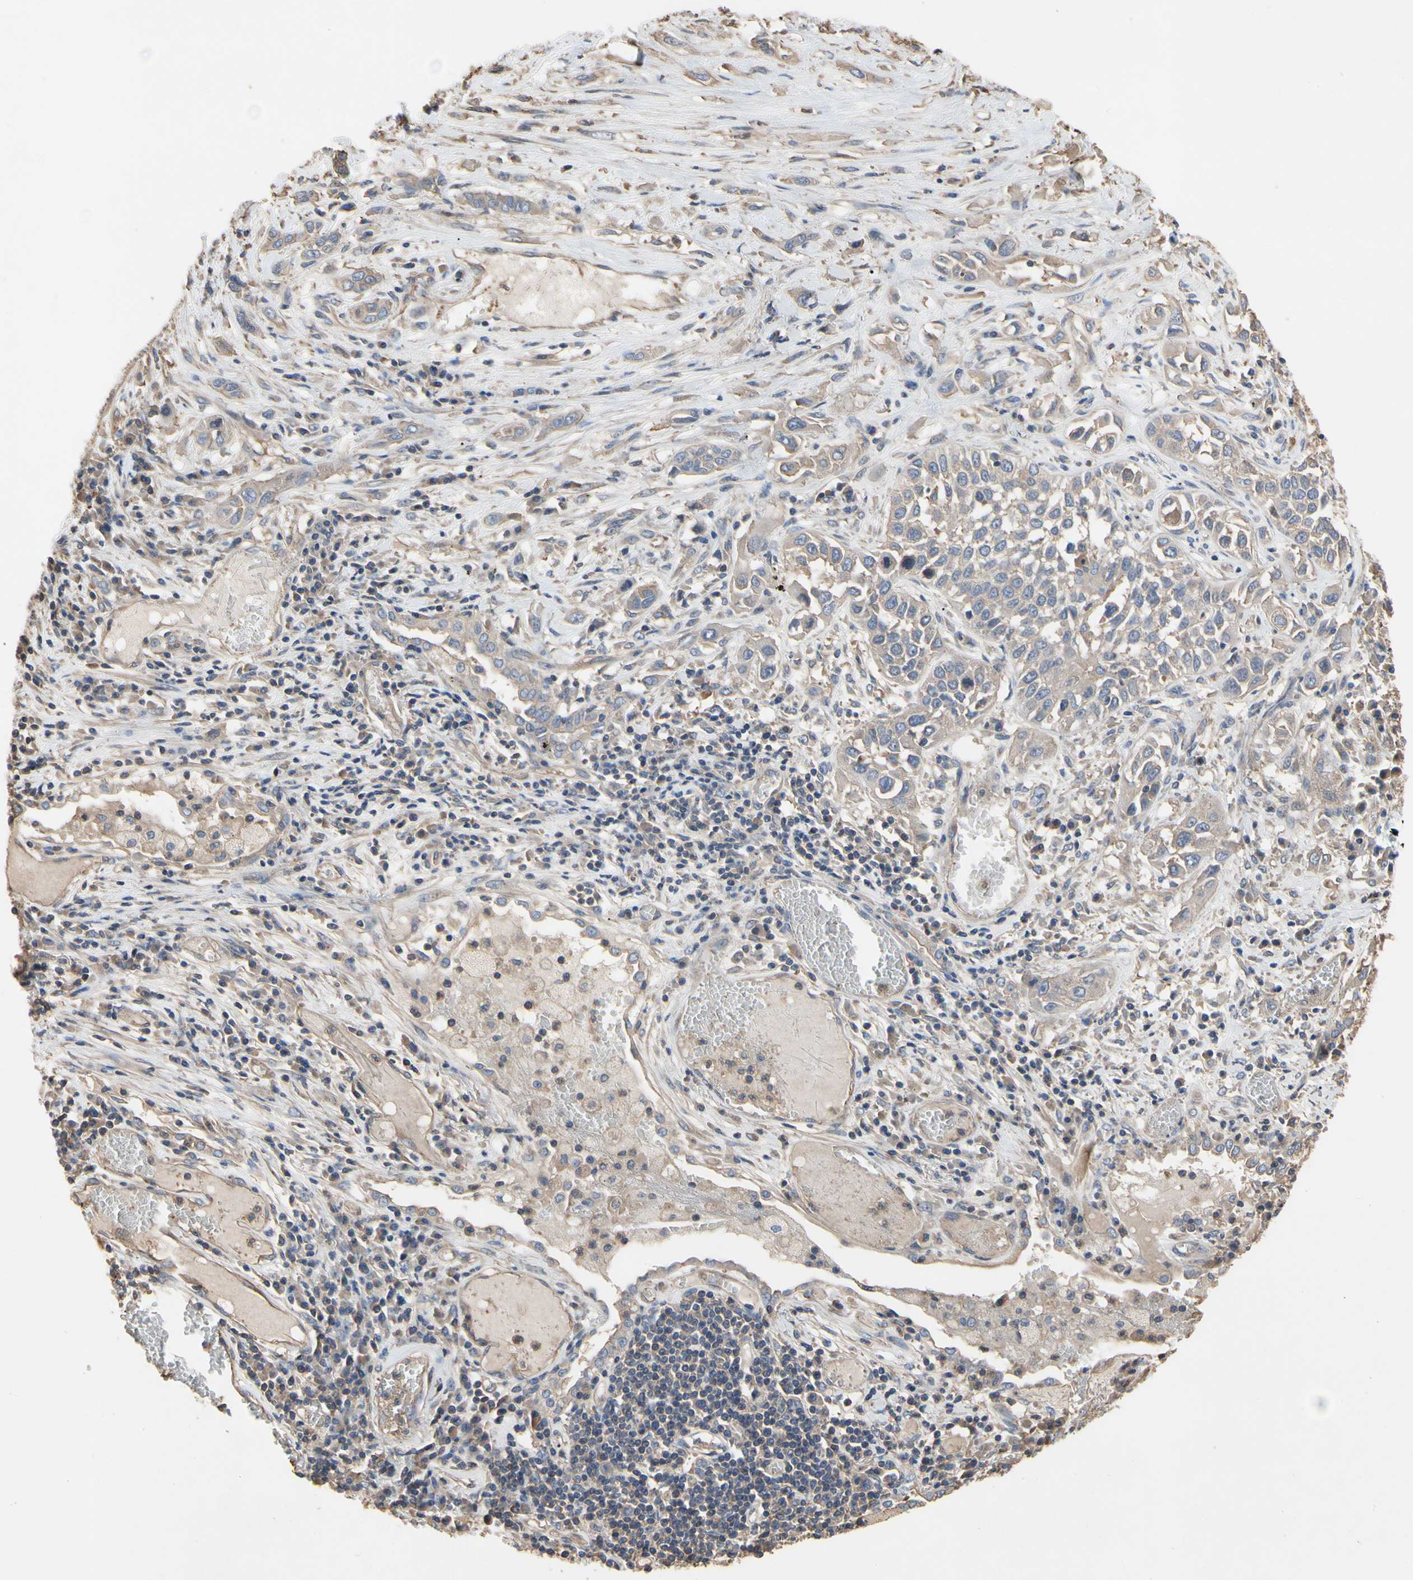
{"staining": {"intensity": "weak", "quantity": ">75%", "location": "cytoplasmic/membranous"}, "tissue": "lung cancer", "cell_type": "Tumor cells", "image_type": "cancer", "snomed": [{"axis": "morphology", "description": "Squamous cell carcinoma, NOS"}, {"axis": "topography", "description": "Lung"}], "caption": "Protein staining shows weak cytoplasmic/membranous positivity in about >75% of tumor cells in lung cancer (squamous cell carcinoma).", "gene": "PDZK1", "patient": {"sex": "male", "age": 71}}